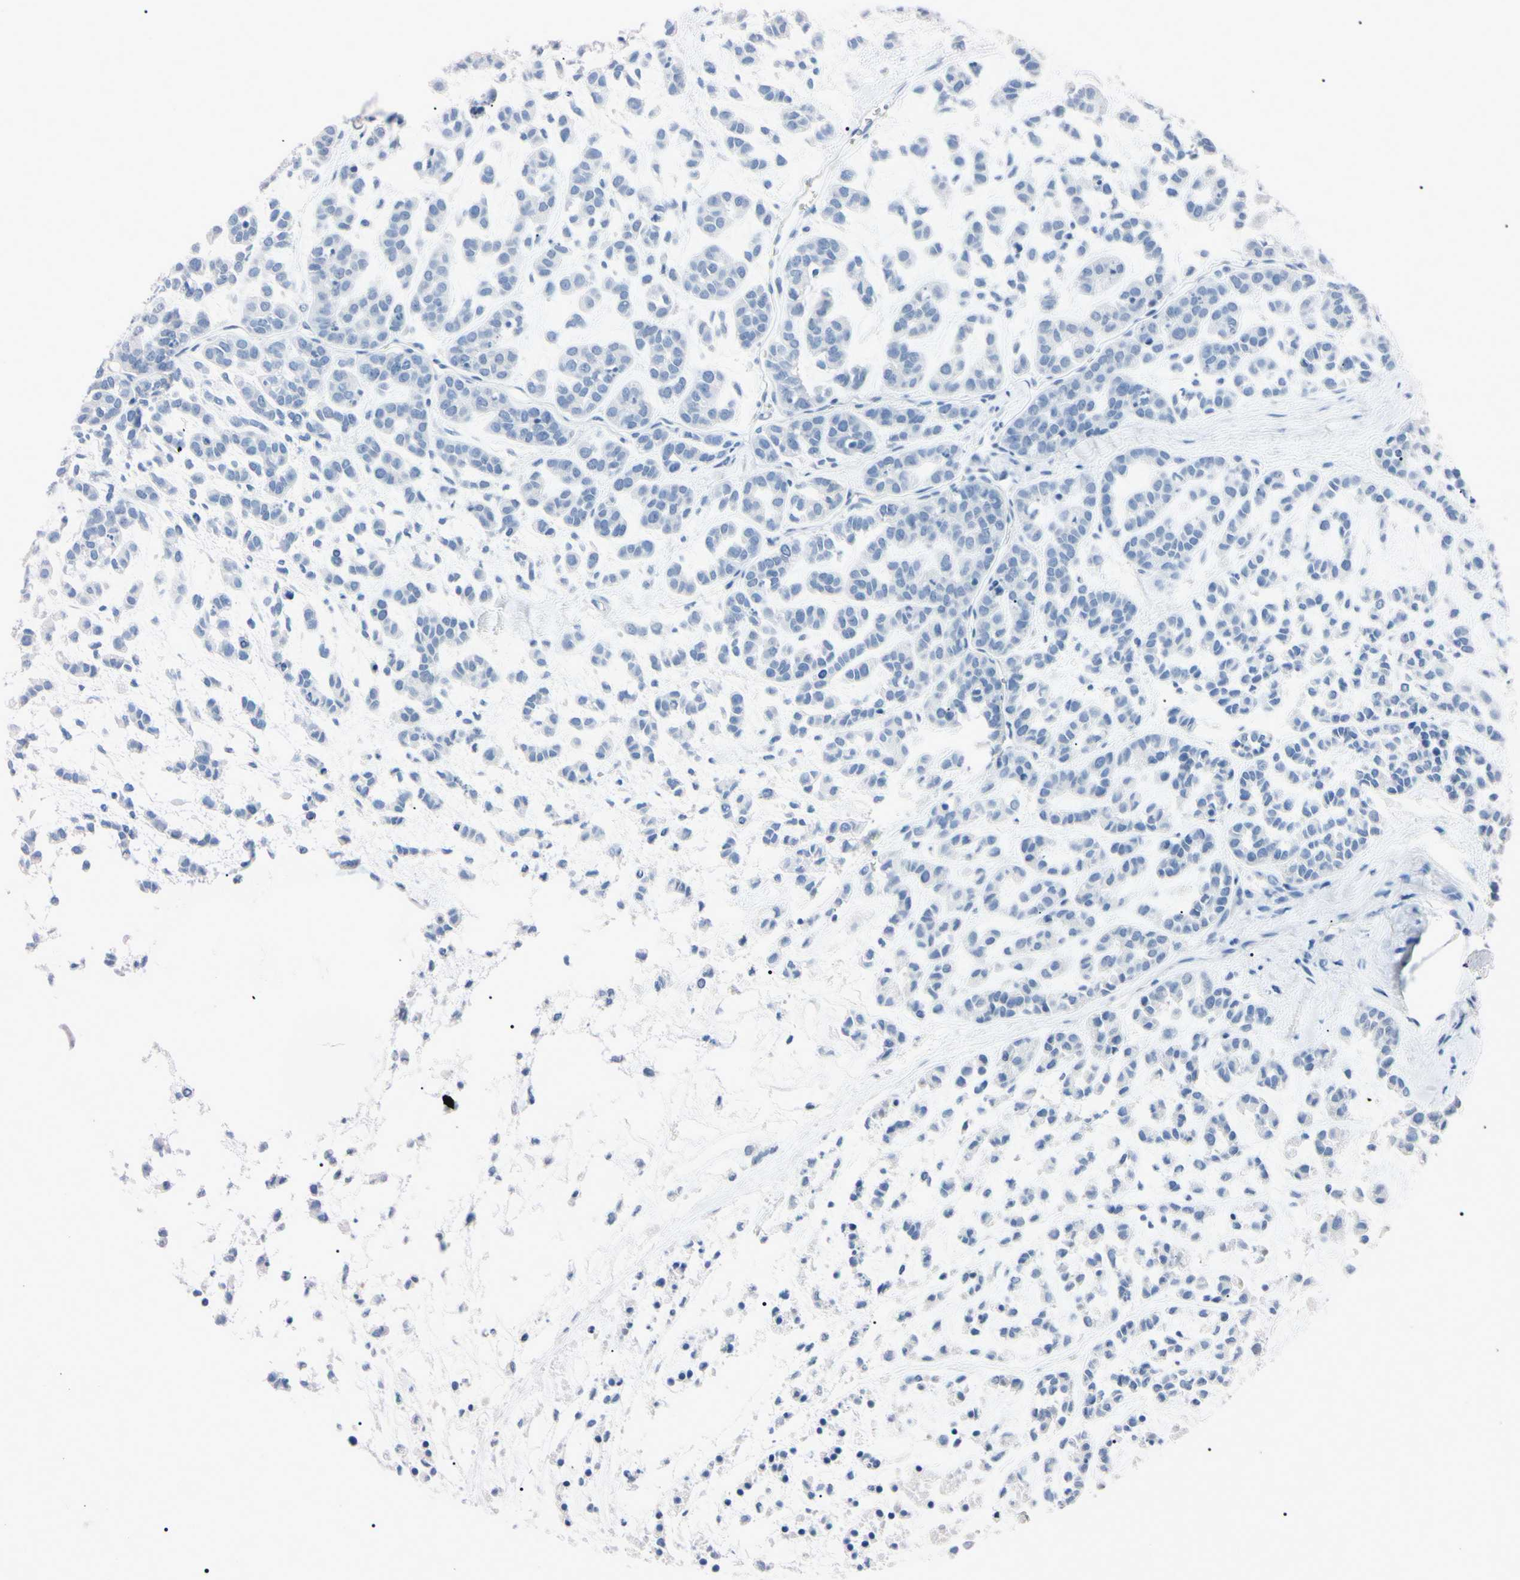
{"staining": {"intensity": "negative", "quantity": "none", "location": "none"}, "tissue": "head and neck cancer", "cell_type": "Tumor cells", "image_type": "cancer", "snomed": [{"axis": "morphology", "description": "Adenocarcinoma, NOS"}, {"axis": "morphology", "description": "Adenoma, NOS"}, {"axis": "topography", "description": "Head-Neck"}], "caption": "Immunohistochemical staining of head and neck adenocarcinoma demonstrates no significant positivity in tumor cells.", "gene": "ELN", "patient": {"sex": "female", "age": 55}}